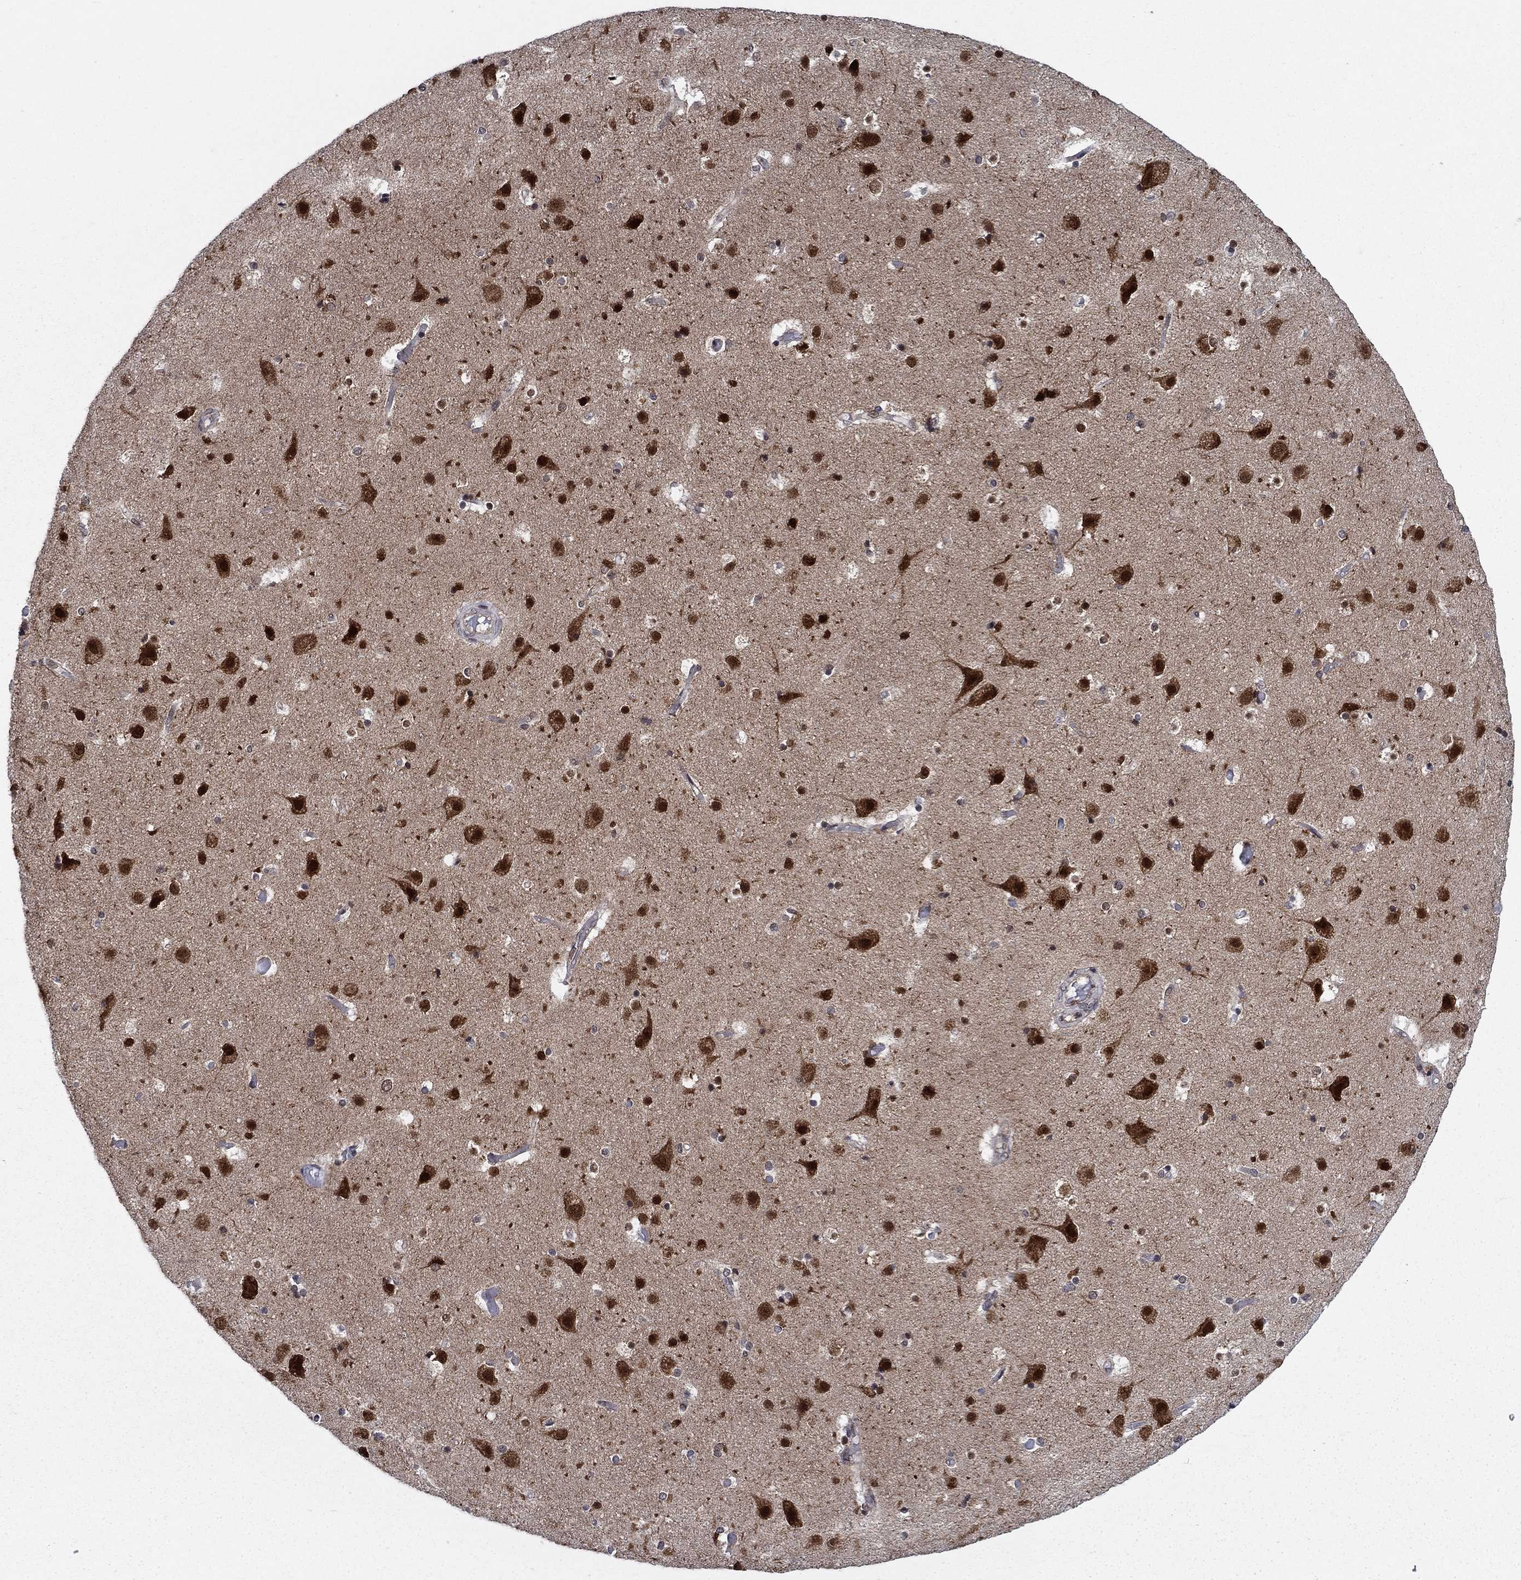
{"staining": {"intensity": "negative", "quantity": "none", "location": "none"}, "tissue": "cerebral cortex", "cell_type": "Endothelial cells", "image_type": "normal", "snomed": [{"axis": "morphology", "description": "Normal tissue, NOS"}, {"axis": "topography", "description": "Cerebral cortex"}], "caption": "Immunohistochemical staining of unremarkable human cerebral cortex displays no significant positivity in endothelial cells.", "gene": "DNAJA1", "patient": {"sex": "female", "age": 52}}